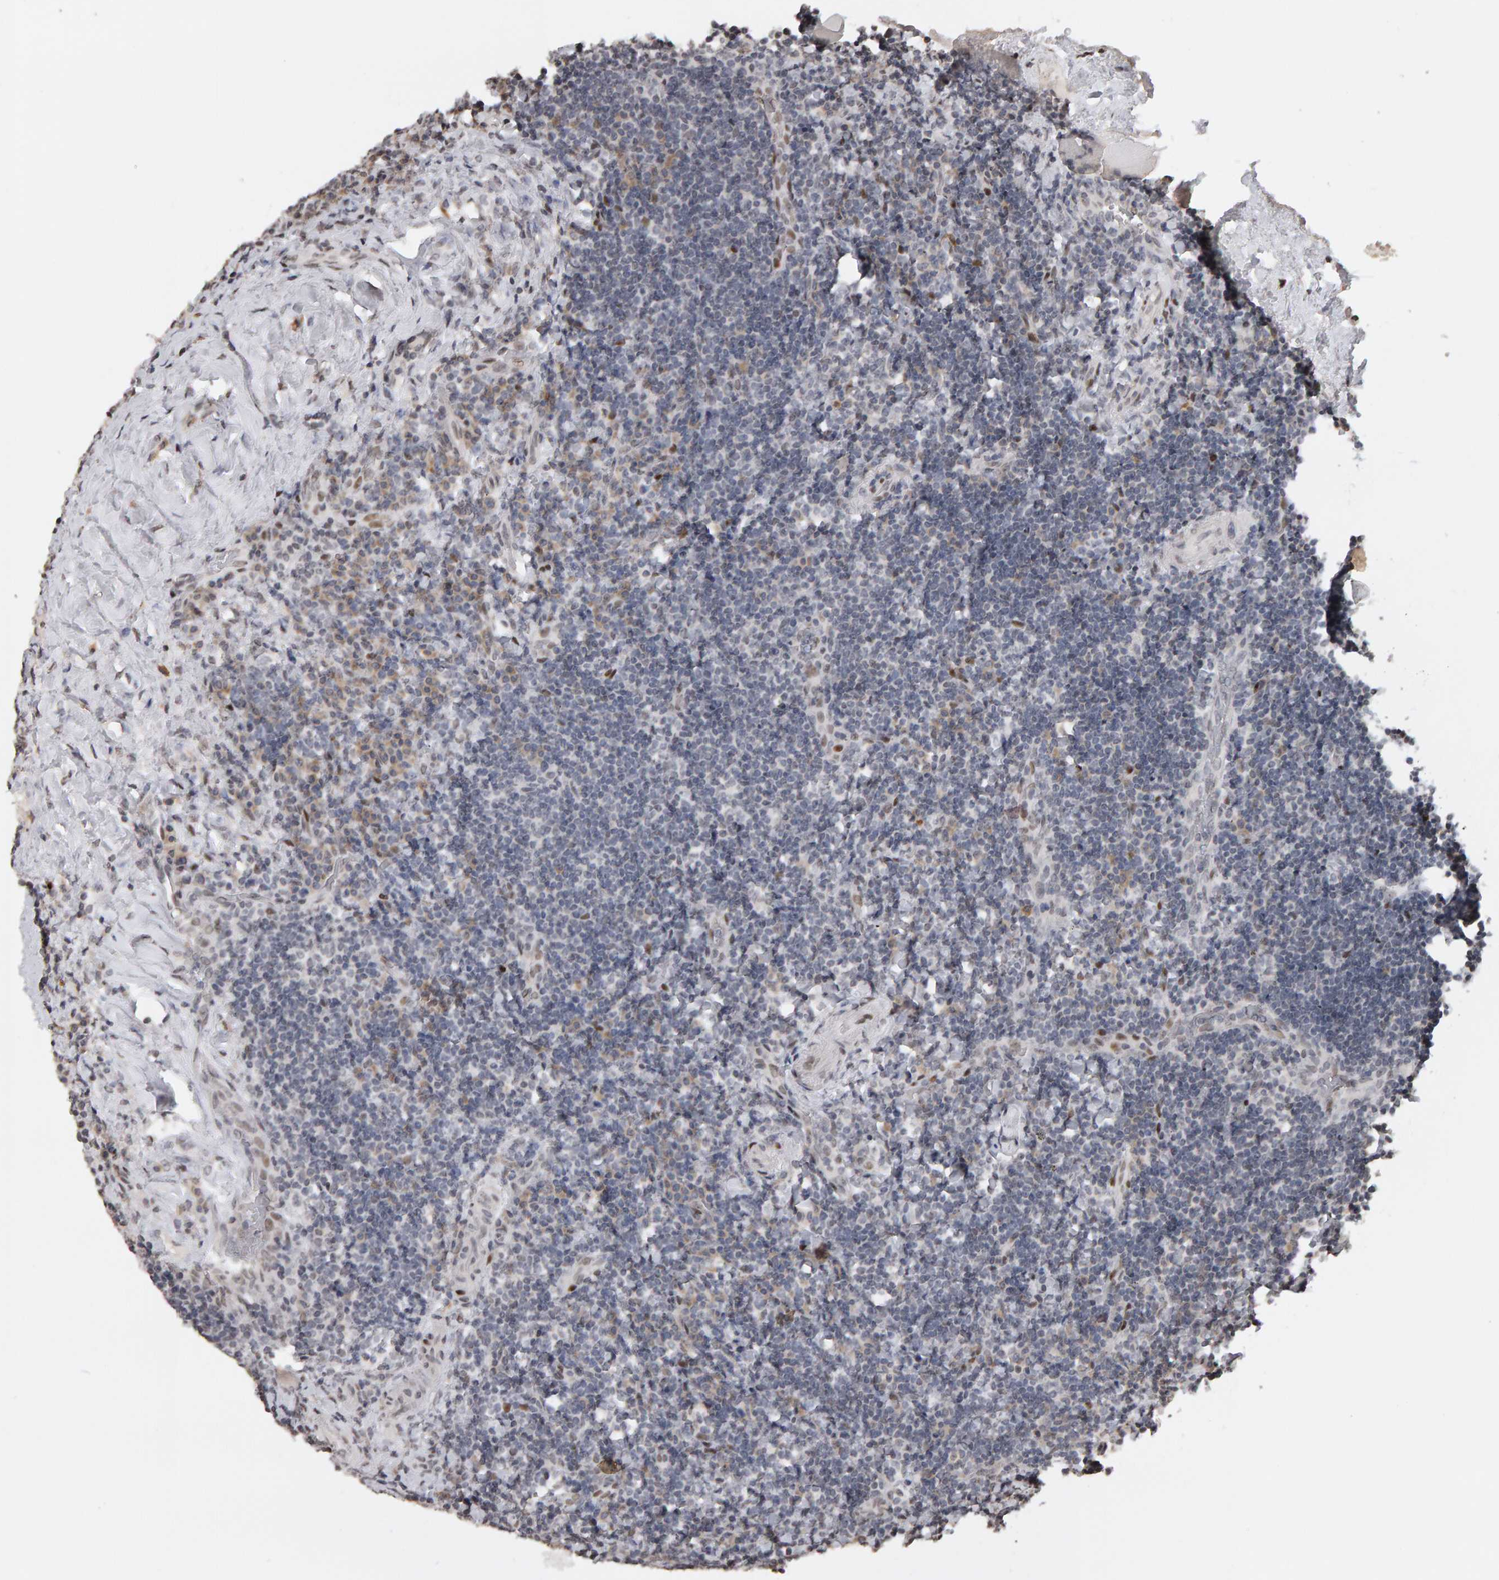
{"staining": {"intensity": "negative", "quantity": "none", "location": "none"}, "tissue": "lymphoma", "cell_type": "Tumor cells", "image_type": "cancer", "snomed": [{"axis": "morphology", "description": "Malignant lymphoma, non-Hodgkin's type, High grade"}, {"axis": "topography", "description": "Tonsil"}], "caption": "This photomicrograph is of malignant lymphoma, non-Hodgkin's type (high-grade) stained with immunohistochemistry (IHC) to label a protein in brown with the nuclei are counter-stained blue. There is no expression in tumor cells. Brightfield microscopy of IHC stained with DAB (brown) and hematoxylin (blue), captured at high magnification.", "gene": "TRAM1", "patient": {"sex": "female", "age": 36}}